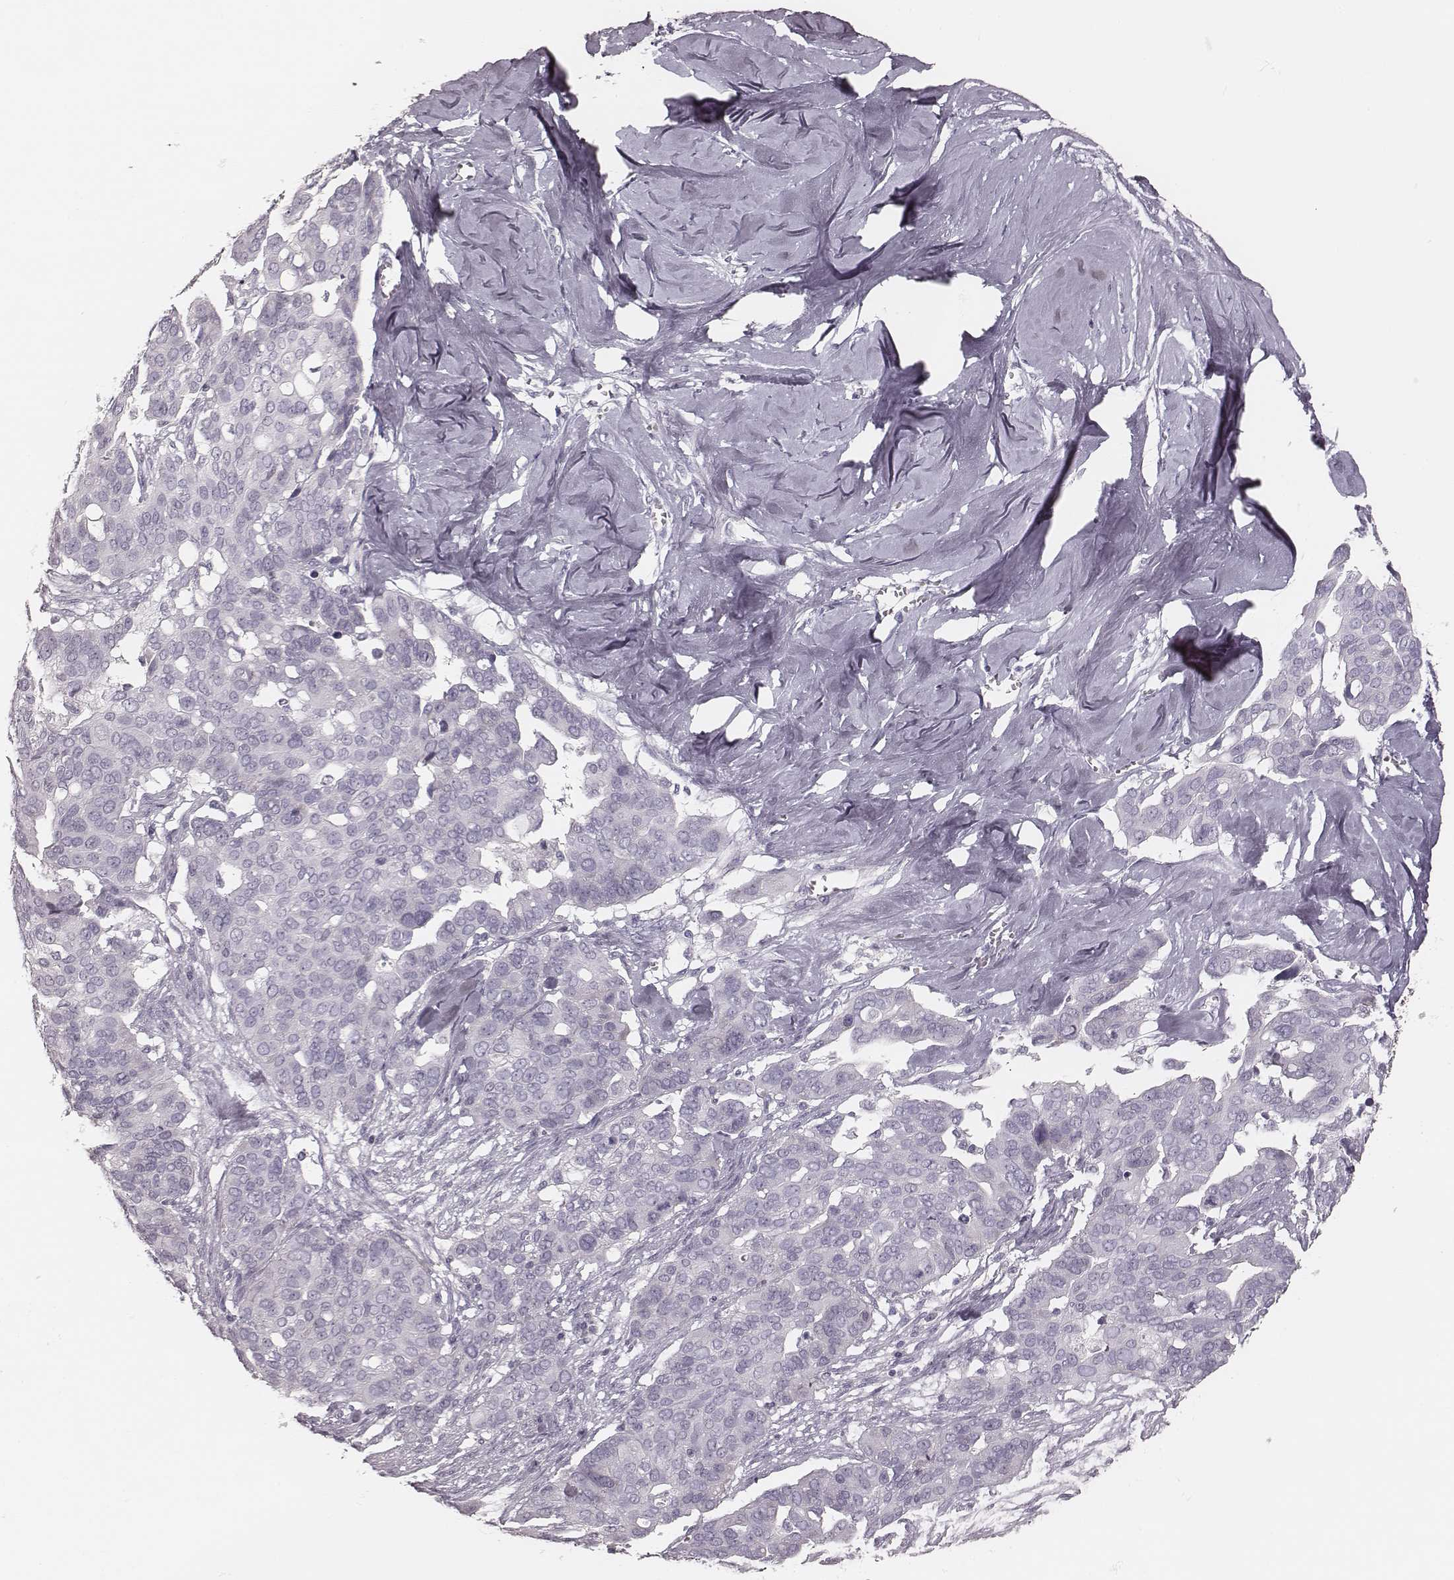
{"staining": {"intensity": "negative", "quantity": "none", "location": "none"}, "tissue": "ovarian cancer", "cell_type": "Tumor cells", "image_type": "cancer", "snomed": [{"axis": "morphology", "description": "Carcinoma, endometroid"}, {"axis": "topography", "description": "Ovary"}], "caption": "Tumor cells show no significant protein staining in ovarian endometroid carcinoma.", "gene": "KRT82", "patient": {"sex": "female", "age": 78}}